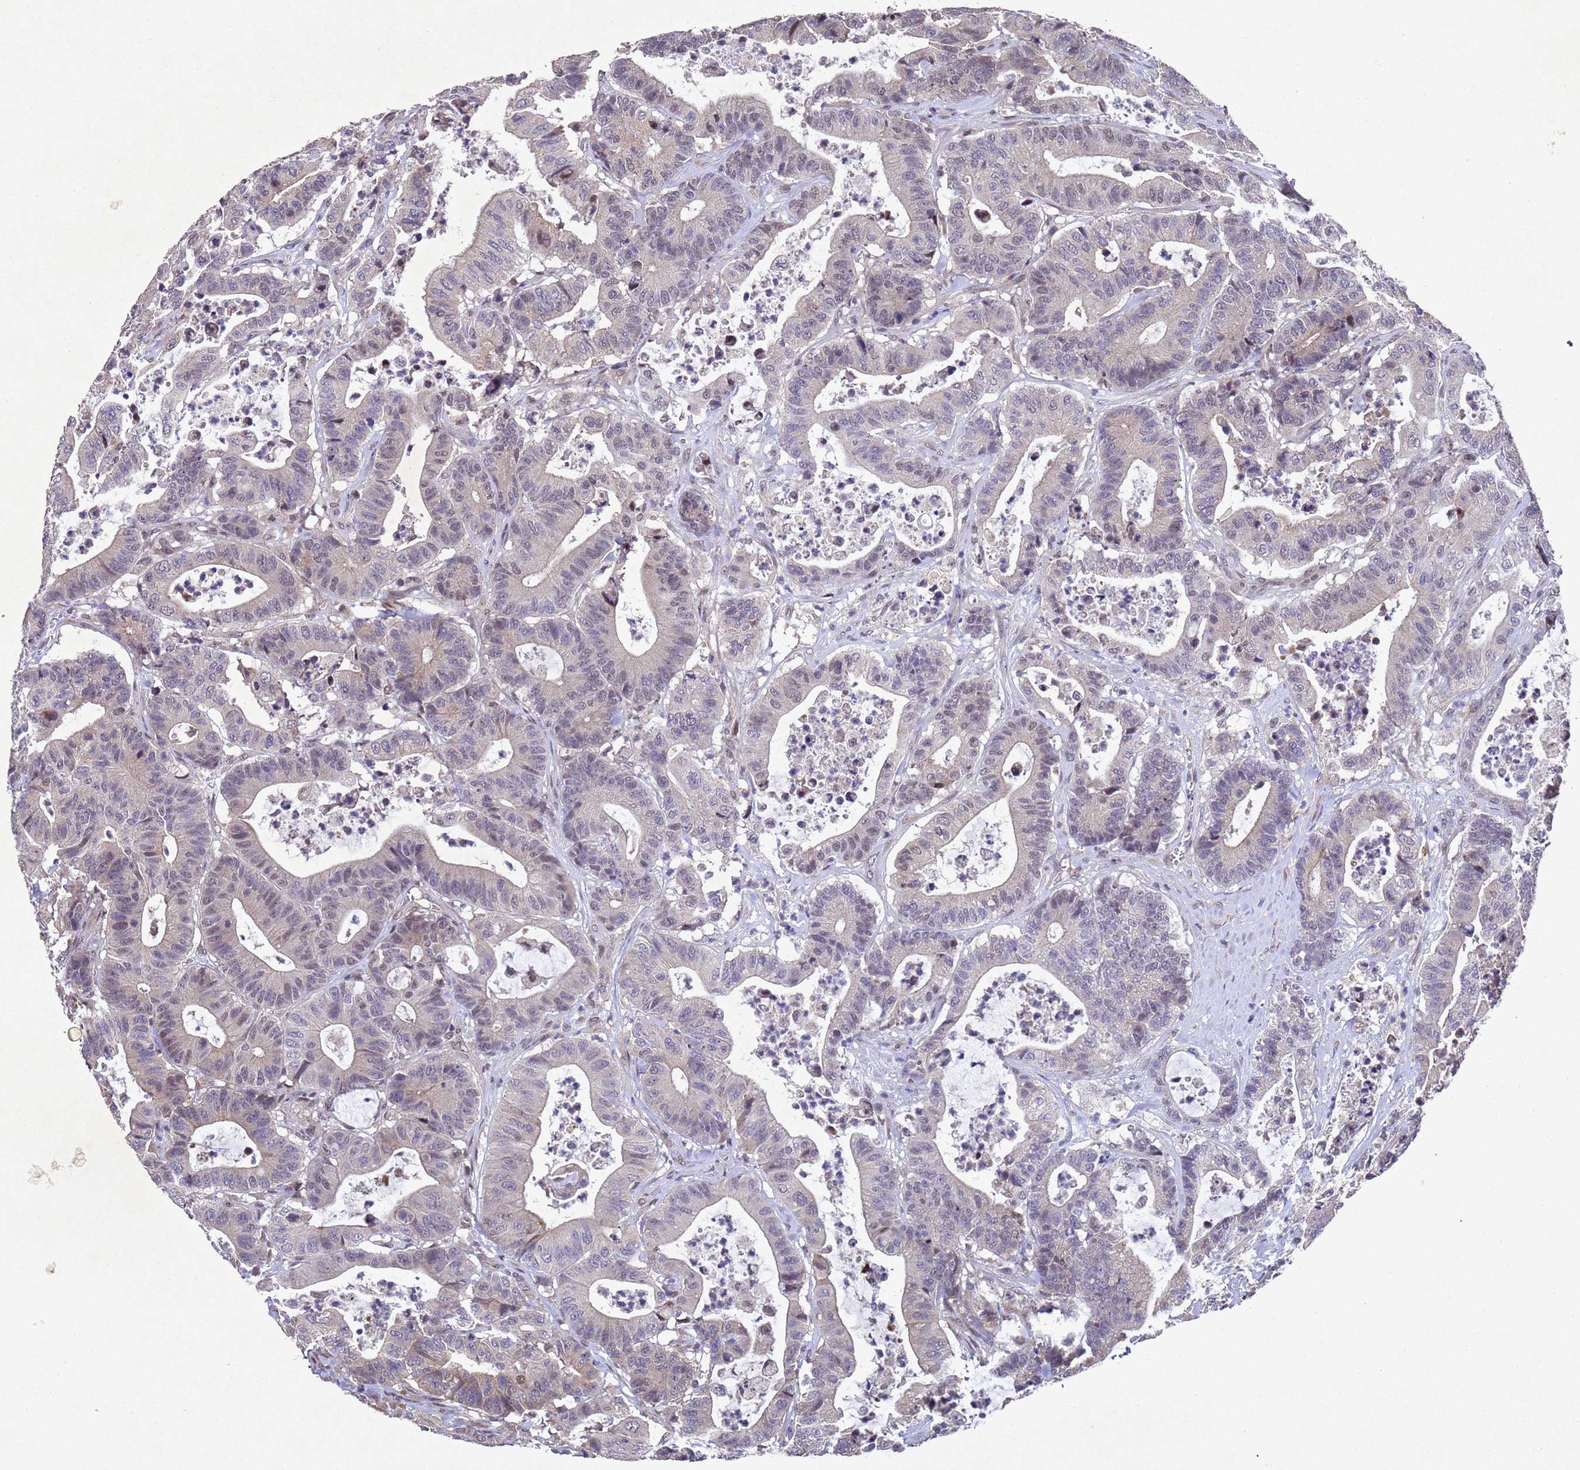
{"staining": {"intensity": "weak", "quantity": "25%-75%", "location": "cytoplasmic/membranous,nuclear"}, "tissue": "colorectal cancer", "cell_type": "Tumor cells", "image_type": "cancer", "snomed": [{"axis": "morphology", "description": "Adenocarcinoma, NOS"}, {"axis": "topography", "description": "Colon"}], "caption": "DAB immunohistochemical staining of human colorectal adenocarcinoma shows weak cytoplasmic/membranous and nuclear protein expression in approximately 25%-75% of tumor cells.", "gene": "TBK1", "patient": {"sex": "female", "age": 84}}